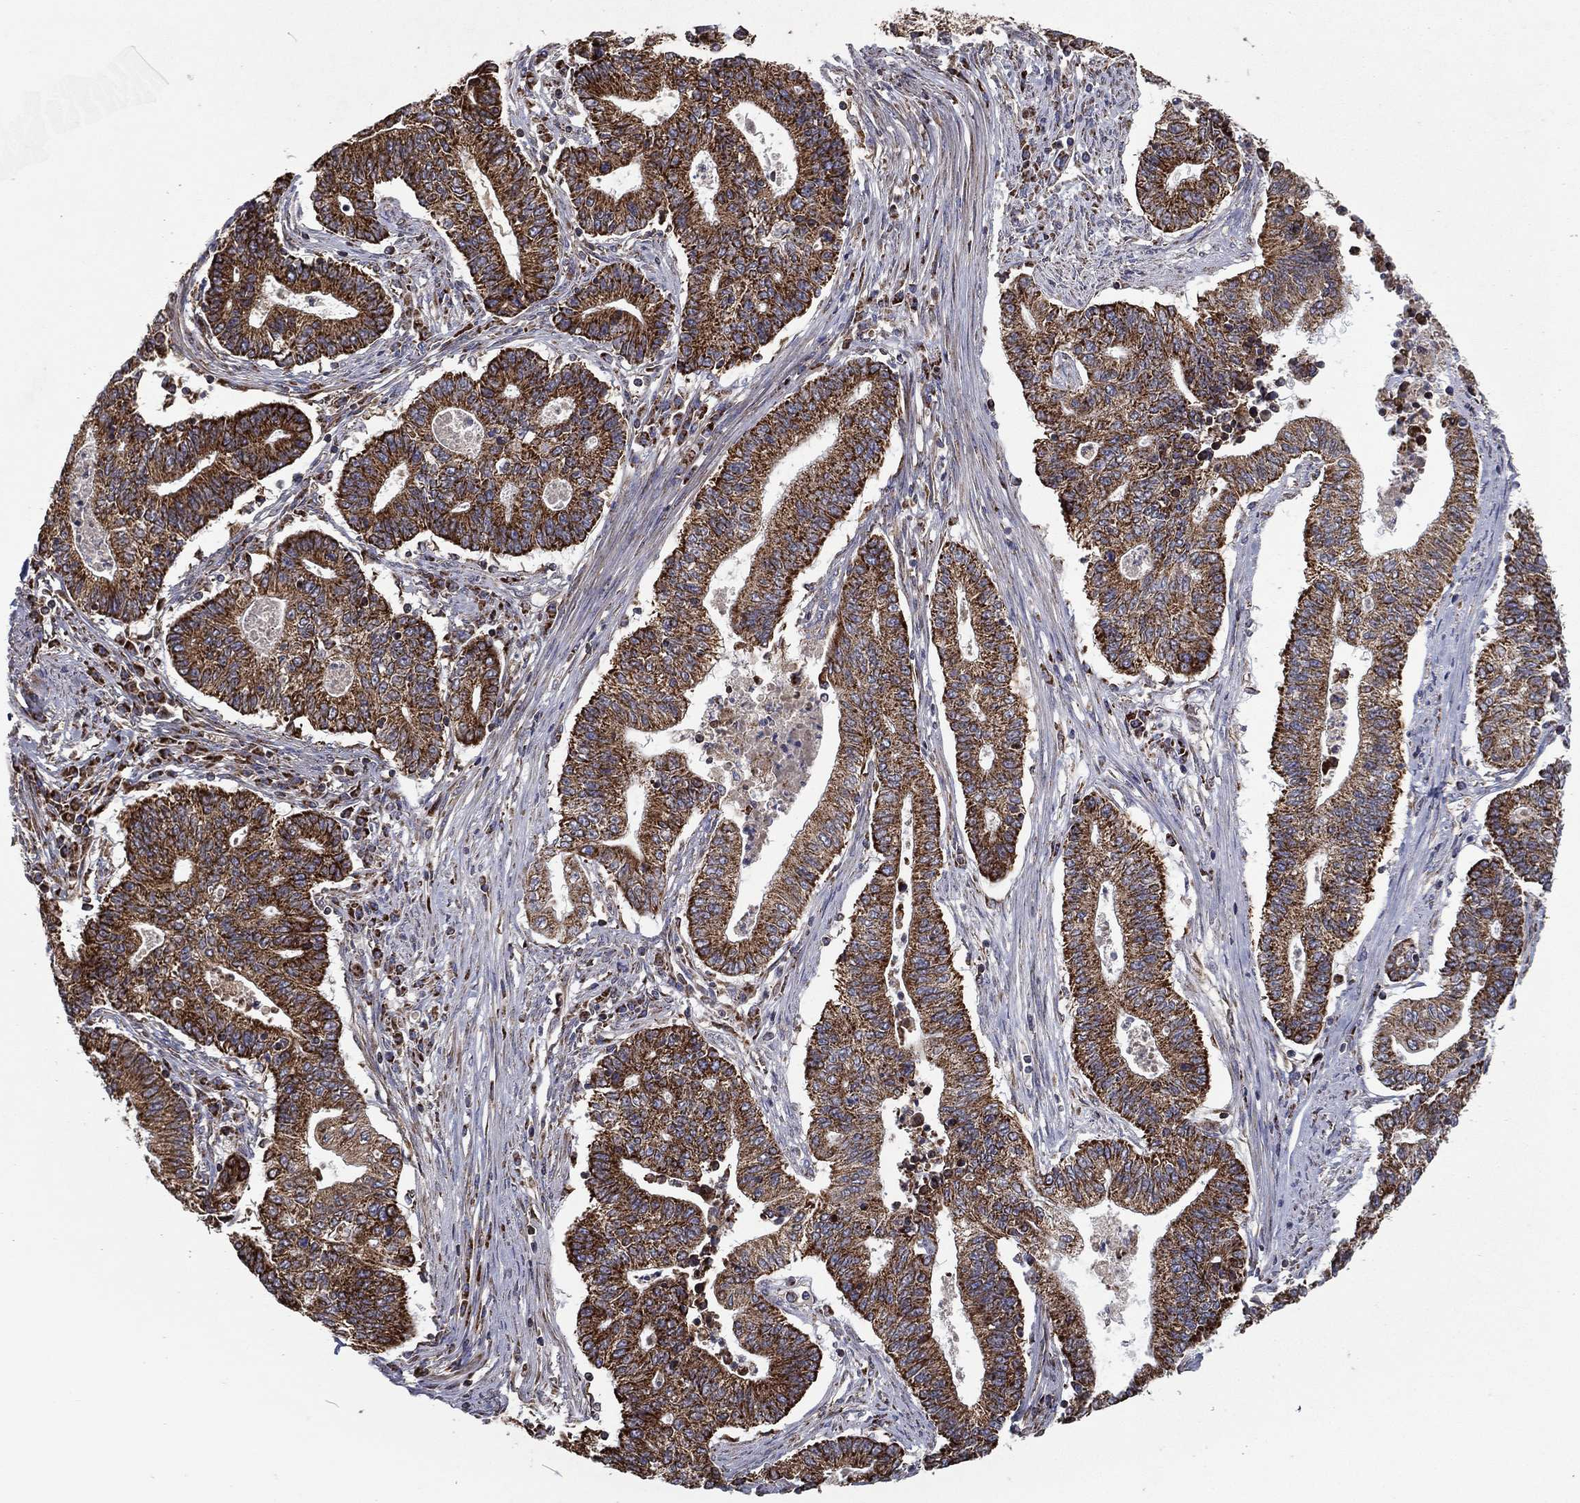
{"staining": {"intensity": "strong", "quantity": ">75%", "location": "cytoplasmic/membranous"}, "tissue": "endometrial cancer", "cell_type": "Tumor cells", "image_type": "cancer", "snomed": [{"axis": "morphology", "description": "Adenocarcinoma, NOS"}, {"axis": "topography", "description": "Uterus"}, {"axis": "topography", "description": "Endometrium"}], "caption": "Immunohistochemistry of human endometrial cancer demonstrates high levels of strong cytoplasmic/membranous staining in approximately >75% of tumor cells.", "gene": "MT-CYB", "patient": {"sex": "female", "age": 54}}